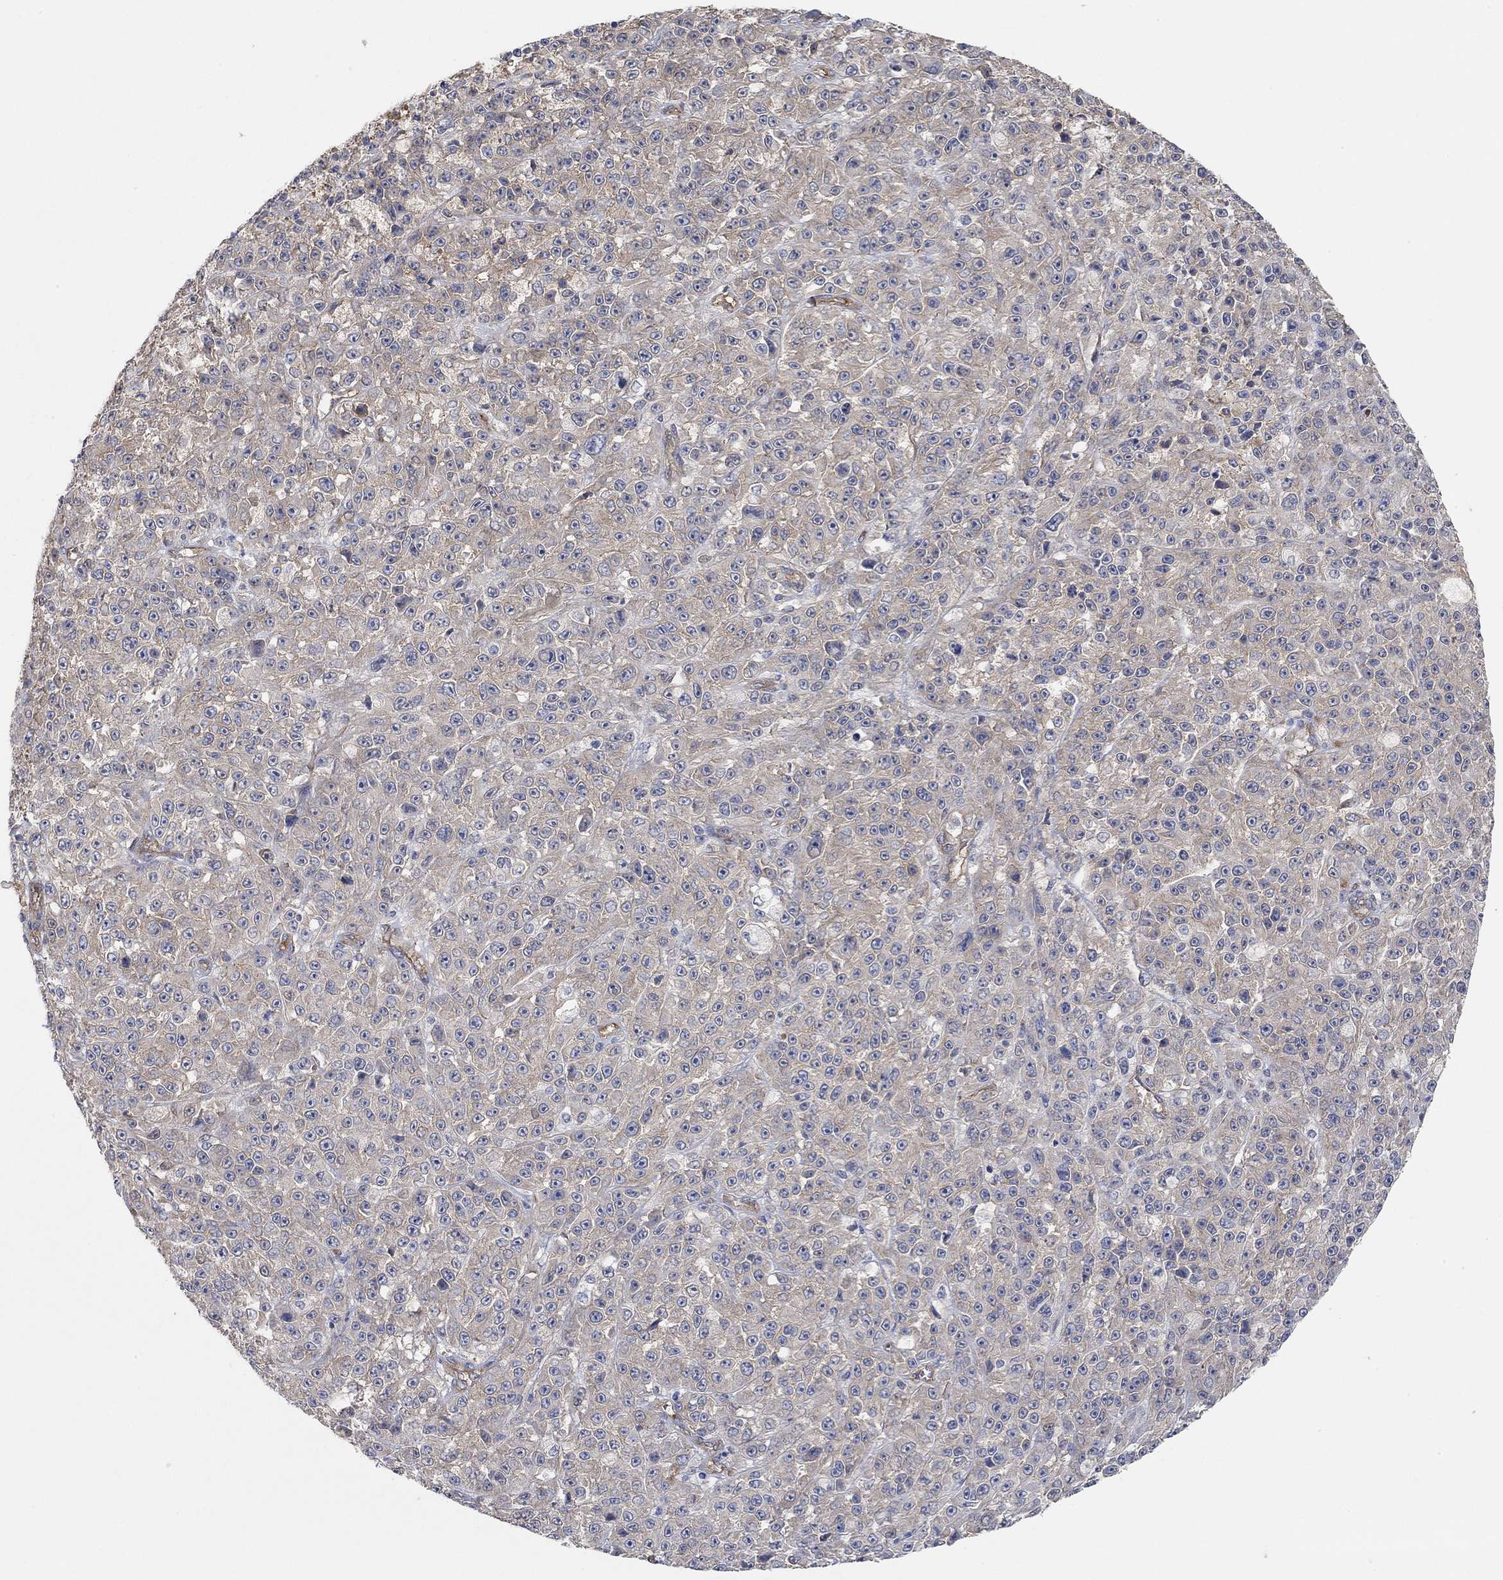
{"staining": {"intensity": "weak", "quantity": ">75%", "location": "cytoplasmic/membranous"}, "tissue": "melanoma", "cell_type": "Tumor cells", "image_type": "cancer", "snomed": [{"axis": "morphology", "description": "Malignant melanoma, NOS"}, {"axis": "topography", "description": "Skin"}], "caption": "A brown stain labels weak cytoplasmic/membranous staining of a protein in human malignant melanoma tumor cells.", "gene": "SYT16", "patient": {"sex": "female", "age": 58}}